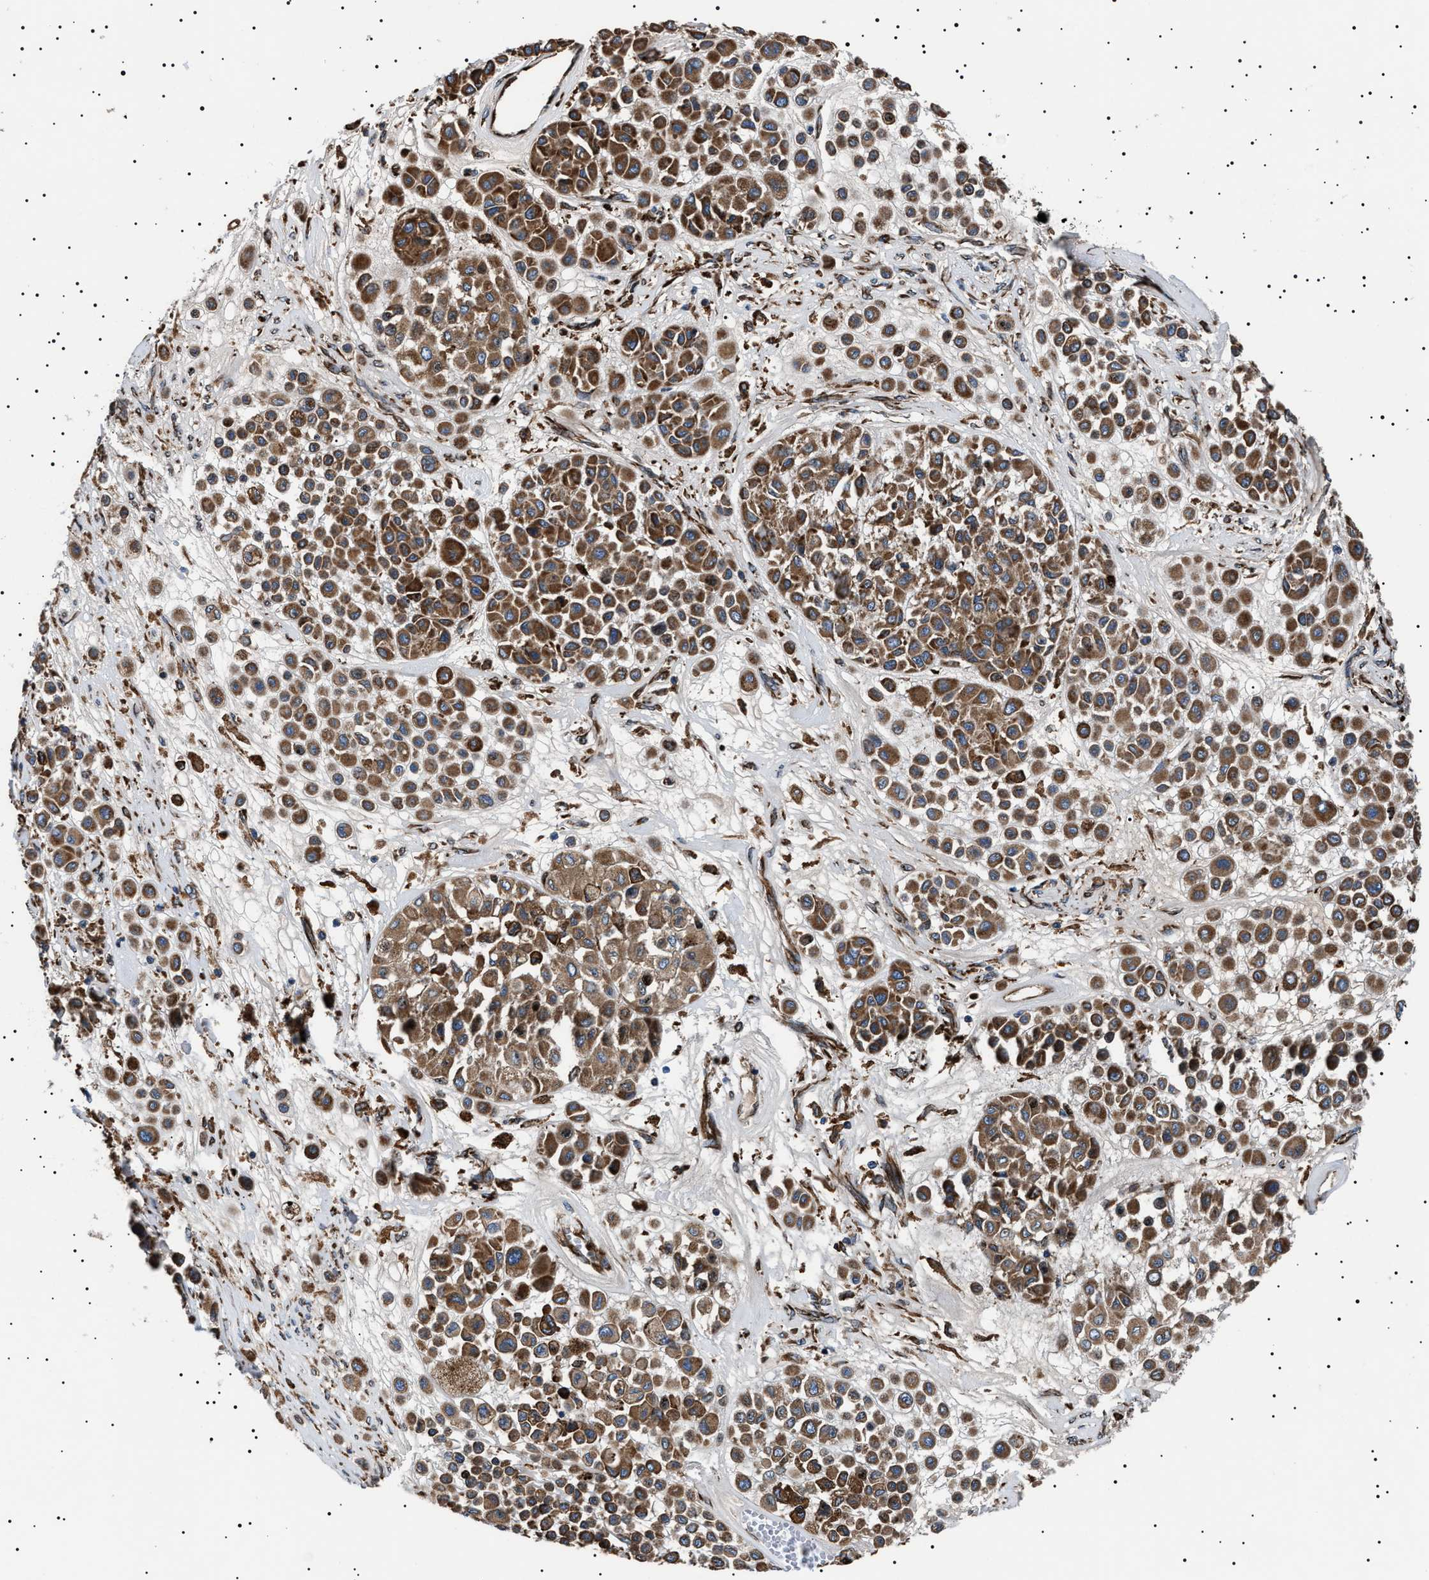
{"staining": {"intensity": "moderate", "quantity": ">75%", "location": "cytoplasmic/membranous"}, "tissue": "melanoma", "cell_type": "Tumor cells", "image_type": "cancer", "snomed": [{"axis": "morphology", "description": "Malignant melanoma, Metastatic site"}, {"axis": "topography", "description": "Soft tissue"}], "caption": "Immunohistochemistry (IHC) image of neoplastic tissue: human melanoma stained using IHC shows medium levels of moderate protein expression localized specifically in the cytoplasmic/membranous of tumor cells, appearing as a cytoplasmic/membranous brown color.", "gene": "TOP1MT", "patient": {"sex": "male", "age": 41}}